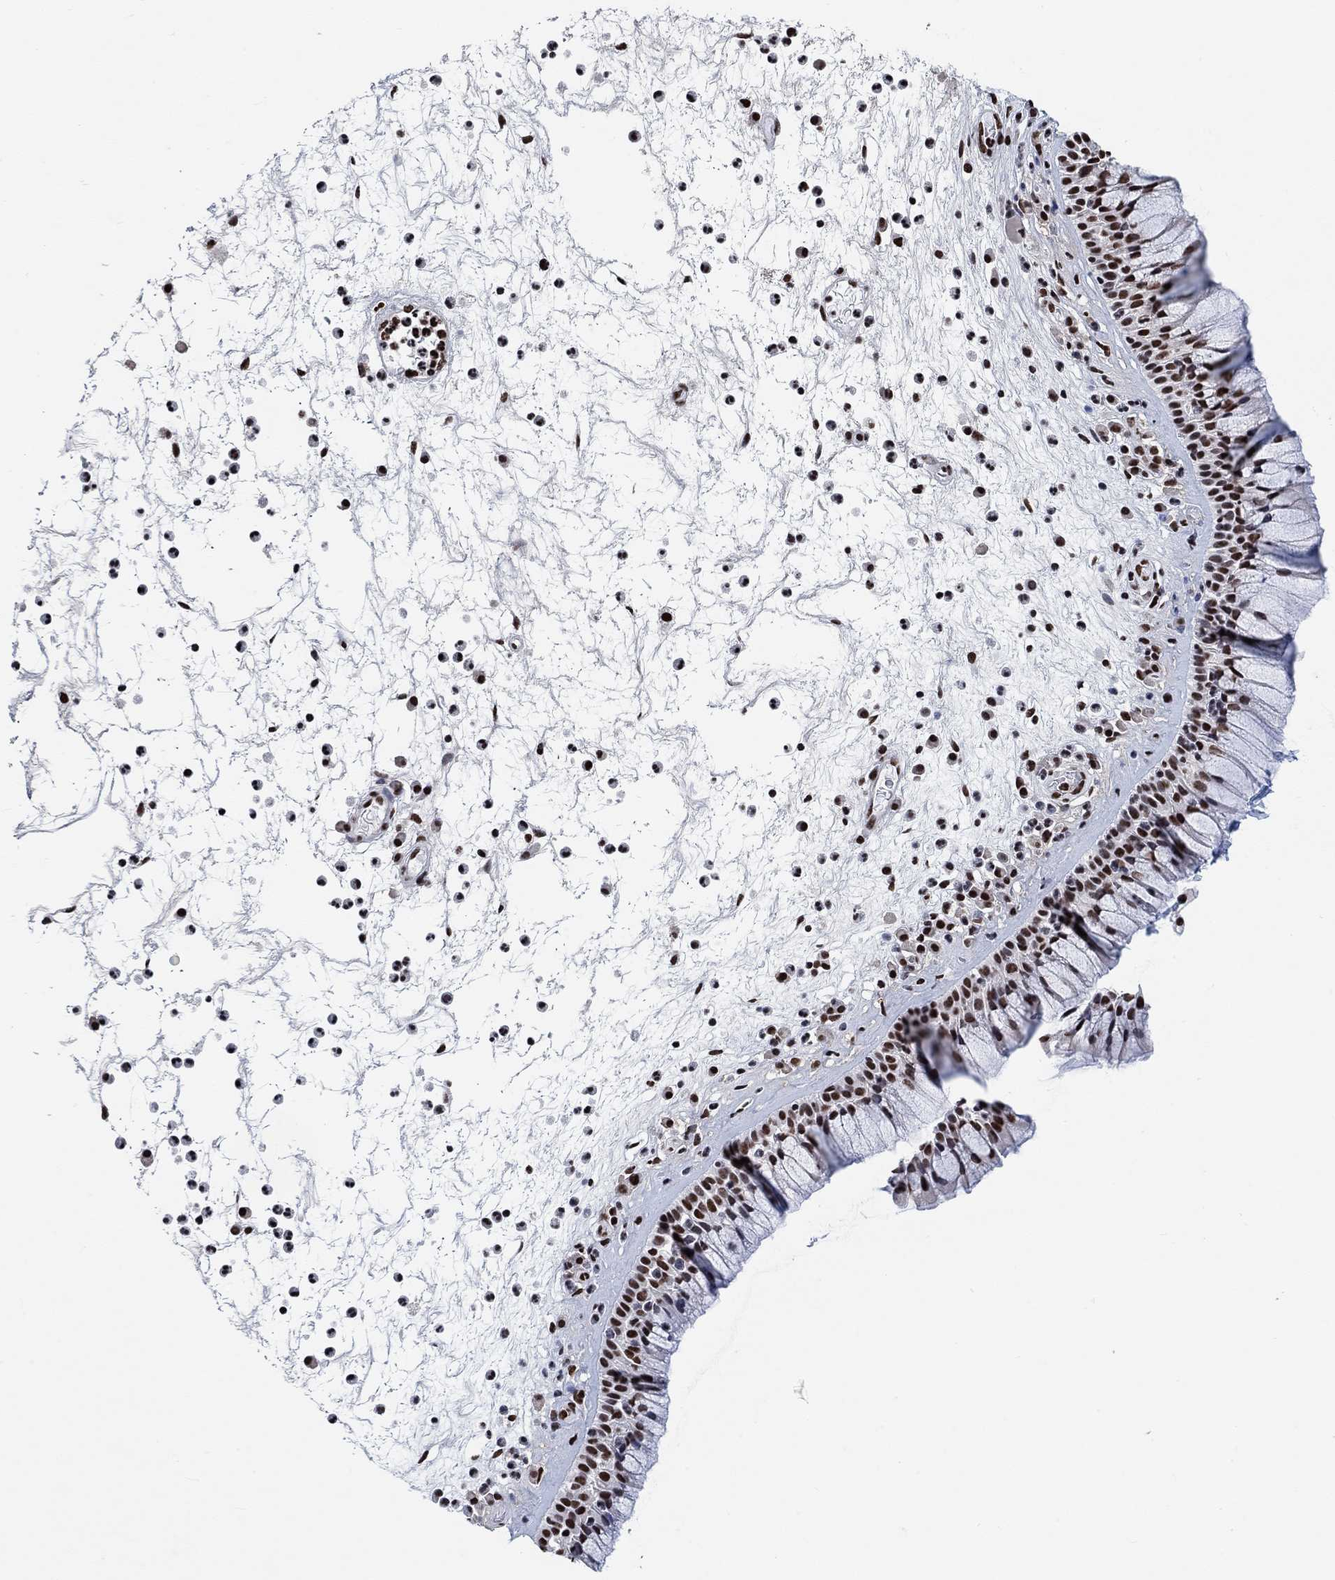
{"staining": {"intensity": "strong", "quantity": ">75%", "location": "nuclear"}, "tissue": "nasopharynx", "cell_type": "Respiratory epithelial cells", "image_type": "normal", "snomed": [{"axis": "morphology", "description": "Normal tissue, NOS"}, {"axis": "topography", "description": "Nasopharynx"}], "caption": "Strong nuclear positivity is identified in approximately >75% of respiratory epithelial cells in unremarkable nasopharynx. (IHC, brightfield microscopy, high magnification).", "gene": "USP39", "patient": {"sex": "male", "age": 77}}